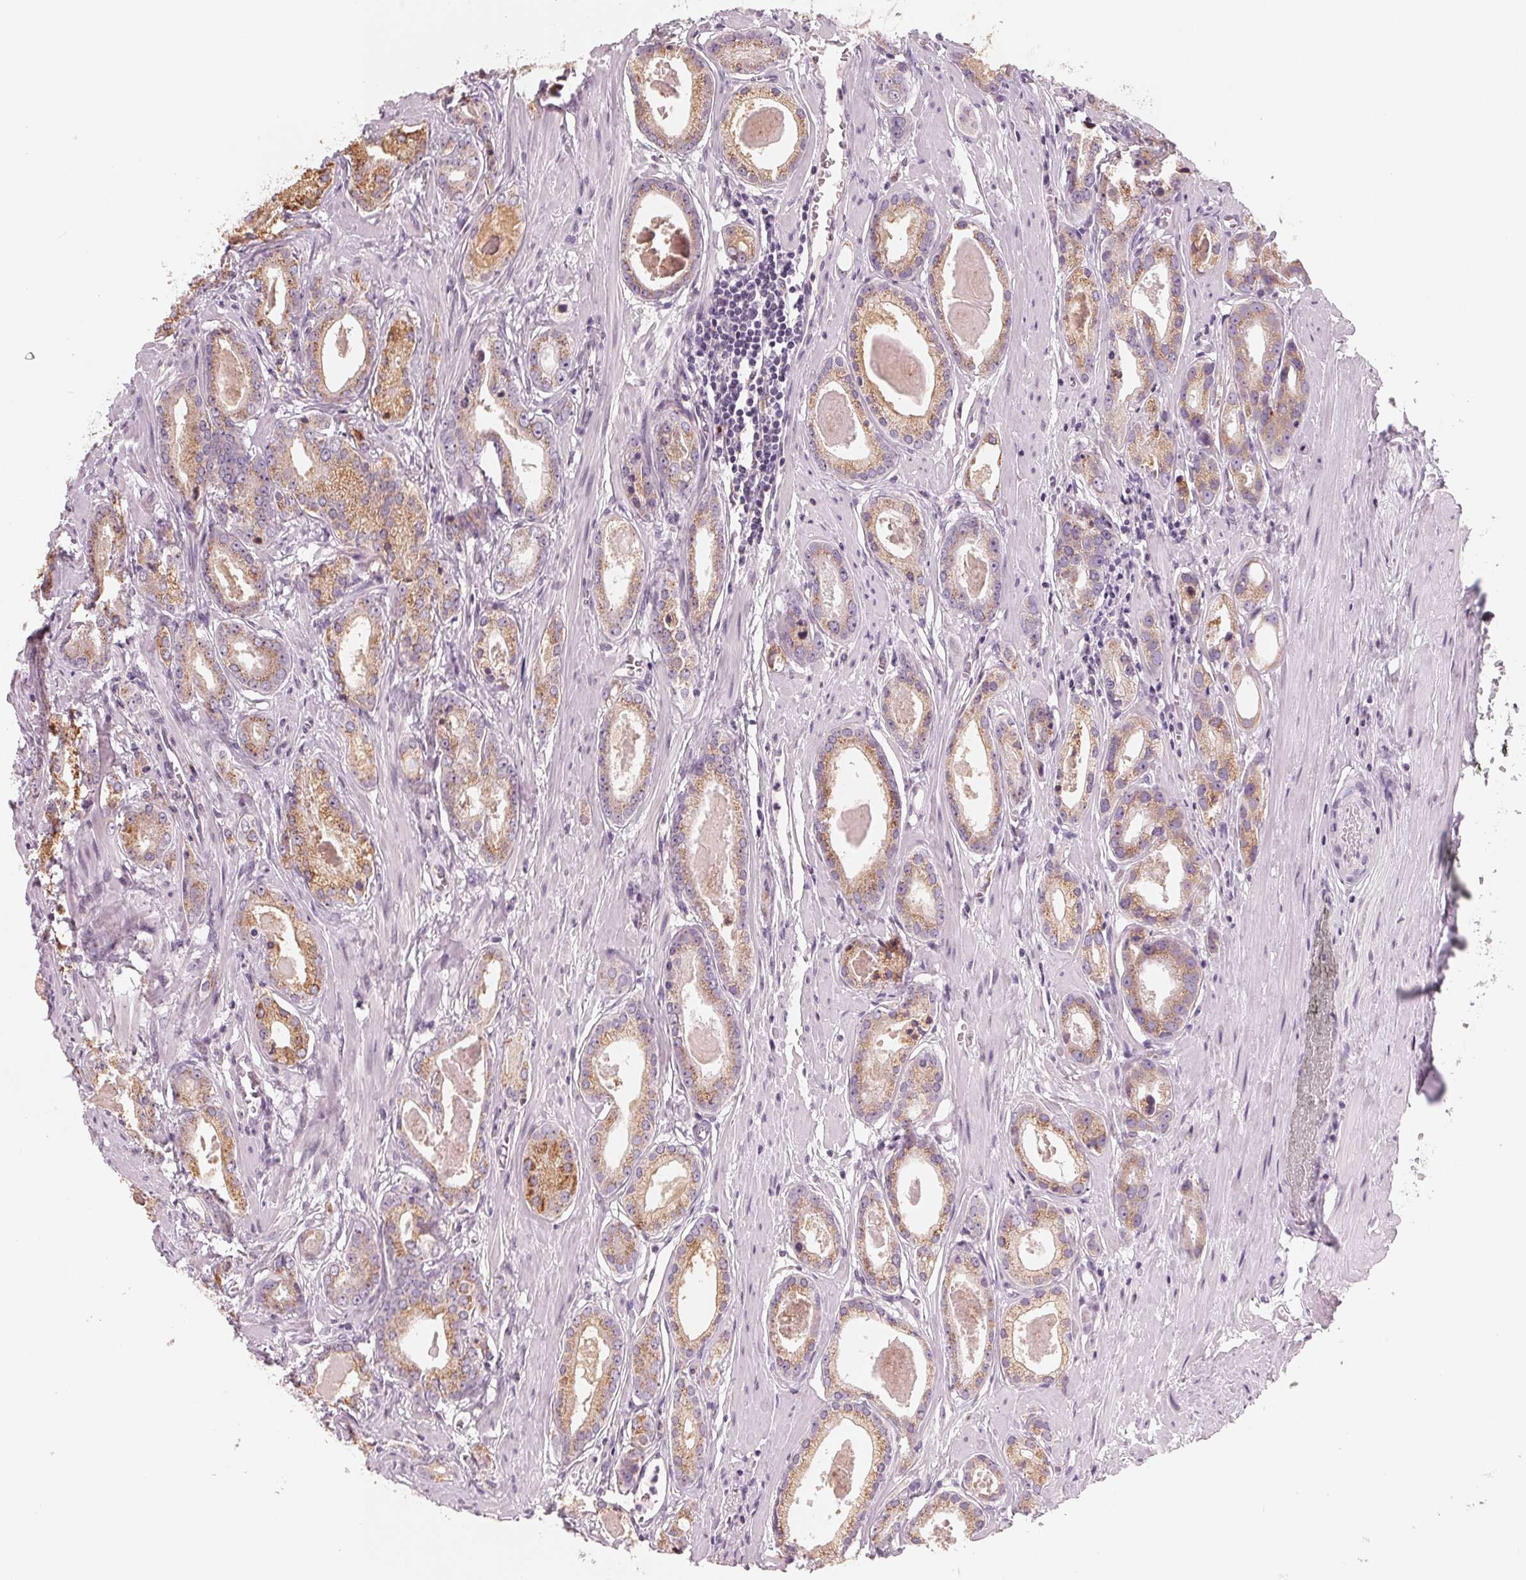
{"staining": {"intensity": "moderate", "quantity": ">75%", "location": "cytoplasmic/membranous"}, "tissue": "prostate cancer", "cell_type": "Tumor cells", "image_type": "cancer", "snomed": [{"axis": "morphology", "description": "Adenocarcinoma, NOS"}, {"axis": "morphology", "description": "Adenocarcinoma, Low grade"}, {"axis": "topography", "description": "Prostate"}], "caption": "An image of prostate cancer stained for a protein displays moderate cytoplasmic/membranous brown staining in tumor cells.", "gene": "IL9R", "patient": {"sex": "male", "age": 64}}